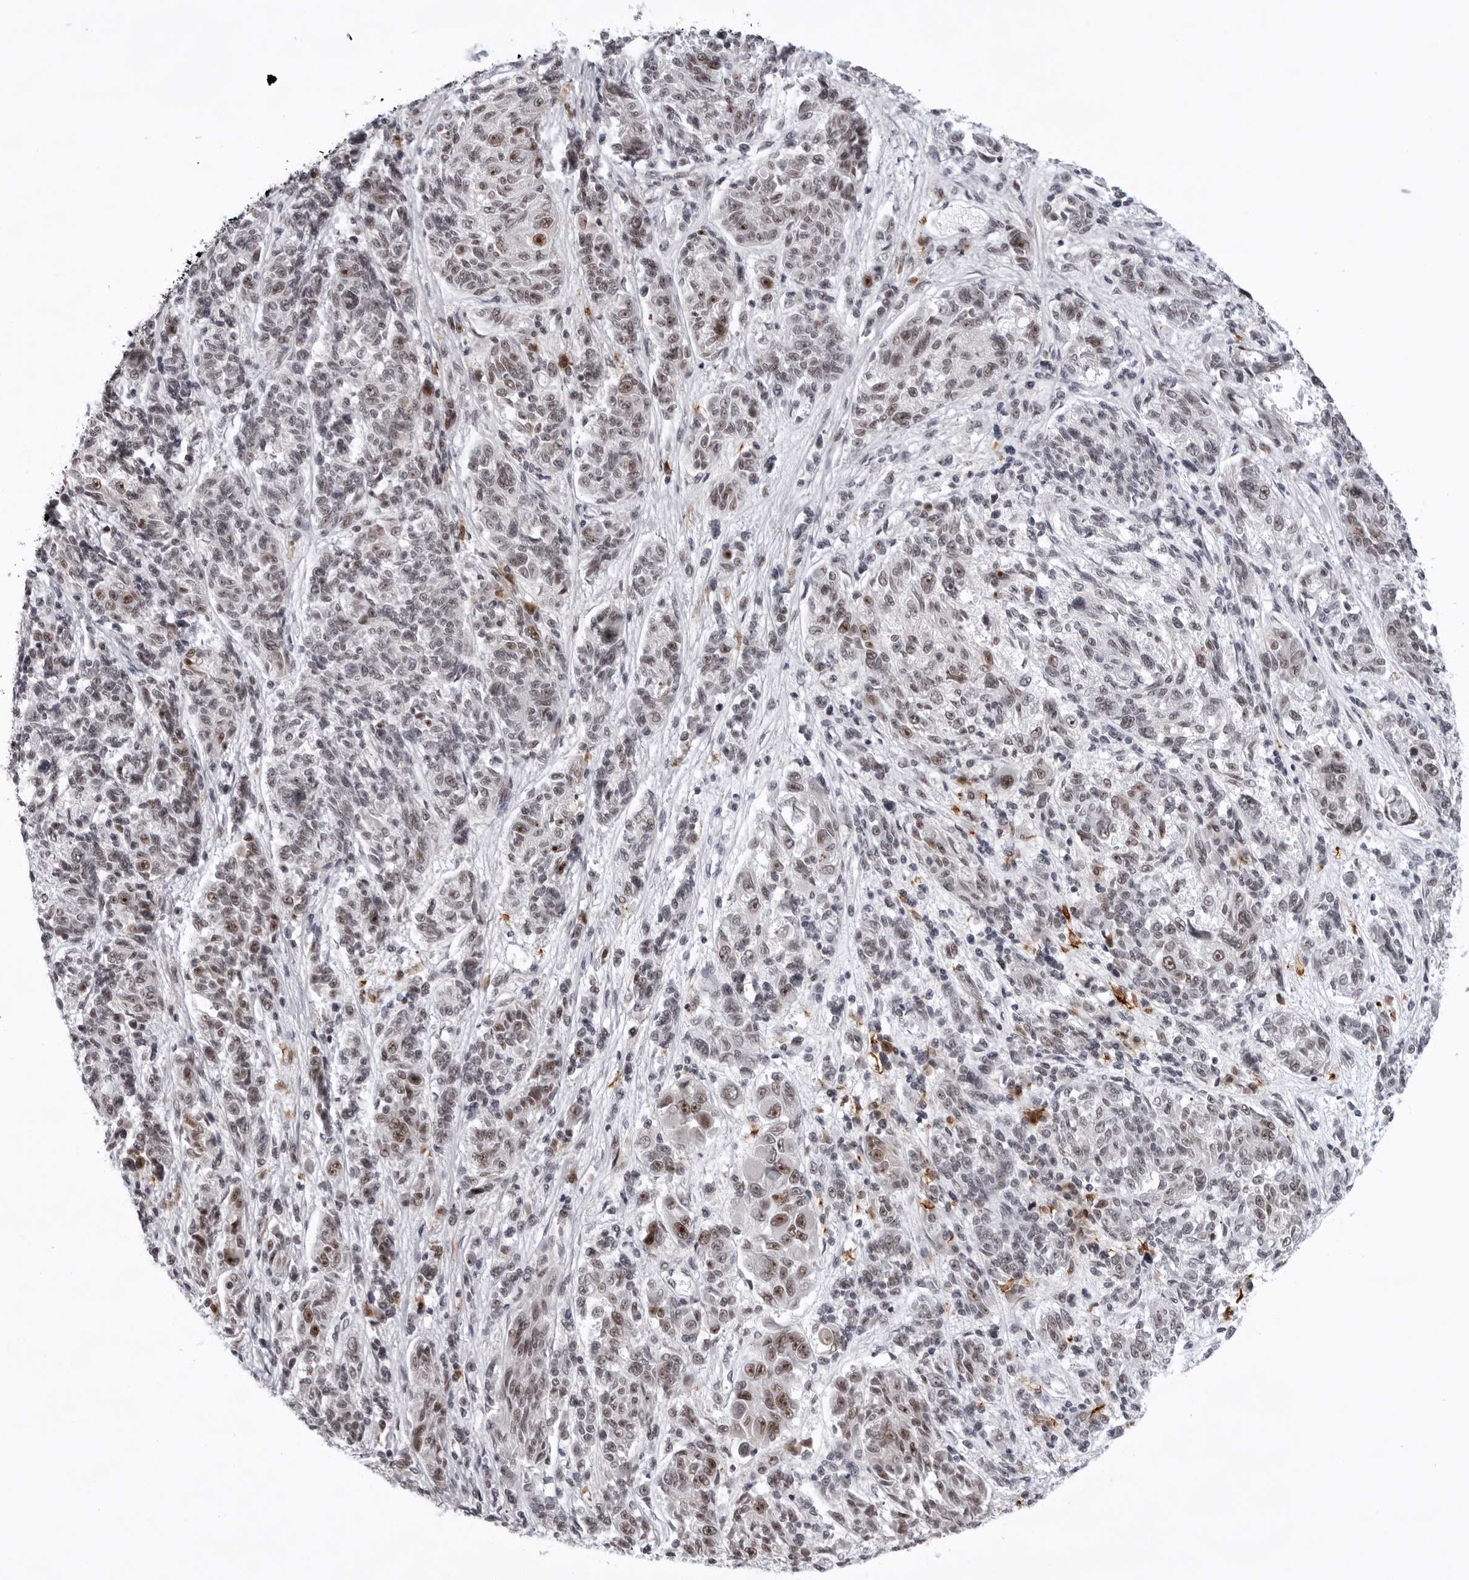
{"staining": {"intensity": "moderate", "quantity": "25%-75%", "location": "nuclear"}, "tissue": "melanoma", "cell_type": "Tumor cells", "image_type": "cancer", "snomed": [{"axis": "morphology", "description": "Malignant melanoma, NOS"}, {"axis": "topography", "description": "Skin"}], "caption": "A high-resolution photomicrograph shows immunohistochemistry staining of malignant melanoma, which exhibits moderate nuclear positivity in about 25%-75% of tumor cells.", "gene": "EXOSC10", "patient": {"sex": "male", "age": 53}}